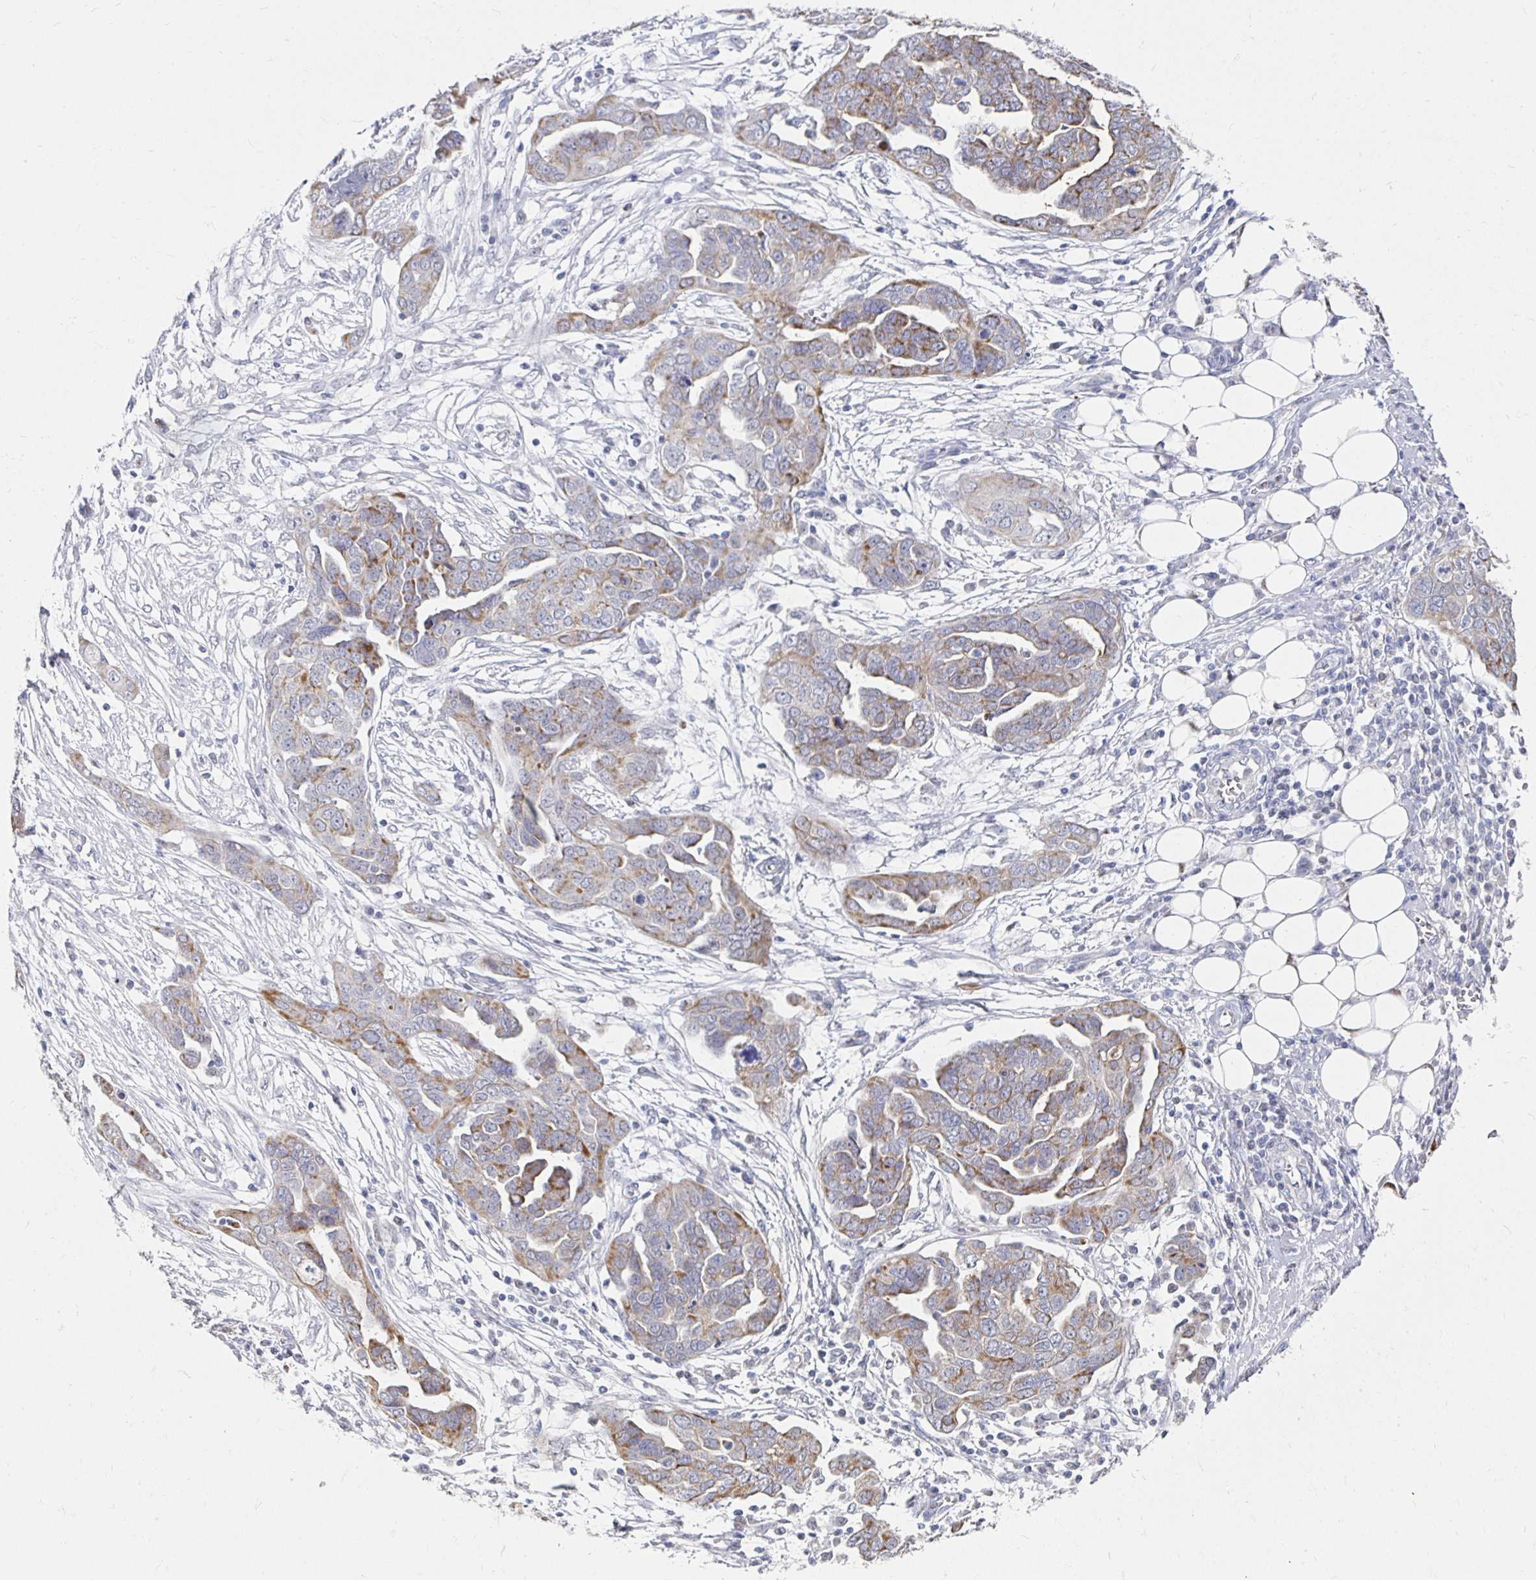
{"staining": {"intensity": "moderate", "quantity": "<25%", "location": "cytoplasmic/membranous"}, "tissue": "ovarian cancer", "cell_type": "Tumor cells", "image_type": "cancer", "snomed": [{"axis": "morphology", "description": "Cystadenocarcinoma, serous, NOS"}, {"axis": "topography", "description": "Ovary"}], "caption": "Immunohistochemistry (IHC) micrograph of human ovarian cancer (serous cystadenocarcinoma) stained for a protein (brown), which reveals low levels of moderate cytoplasmic/membranous expression in about <25% of tumor cells.", "gene": "NOCT", "patient": {"sex": "female", "age": 59}}